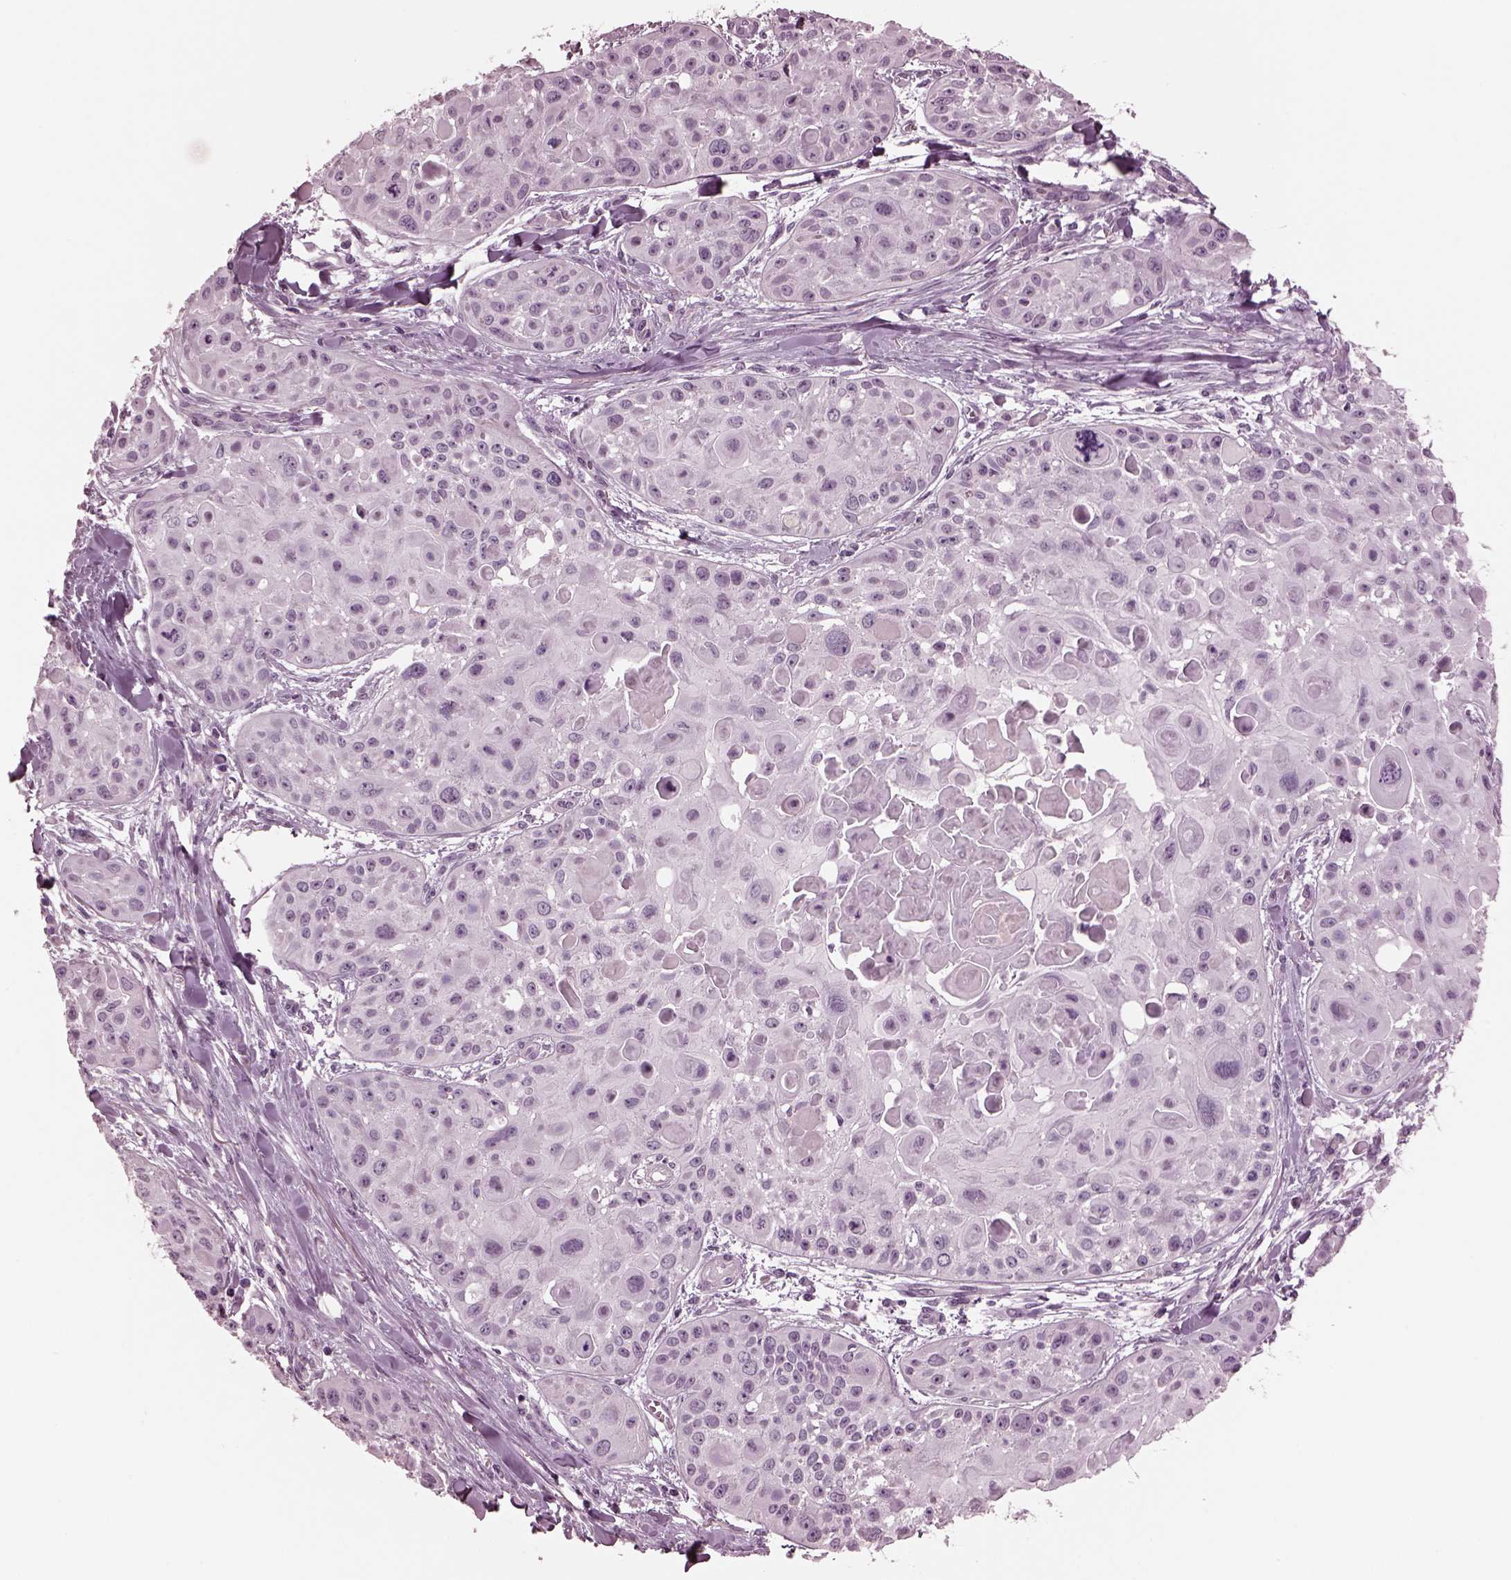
{"staining": {"intensity": "negative", "quantity": "none", "location": "none"}, "tissue": "skin cancer", "cell_type": "Tumor cells", "image_type": "cancer", "snomed": [{"axis": "morphology", "description": "Squamous cell carcinoma, NOS"}, {"axis": "topography", "description": "Skin"}, {"axis": "topography", "description": "Anal"}], "caption": "Immunohistochemistry (IHC) of human skin cancer (squamous cell carcinoma) reveals no positivity in tumor cells.", "gene": "MIB2", "patient": {"sex": "female", "age": 75}}